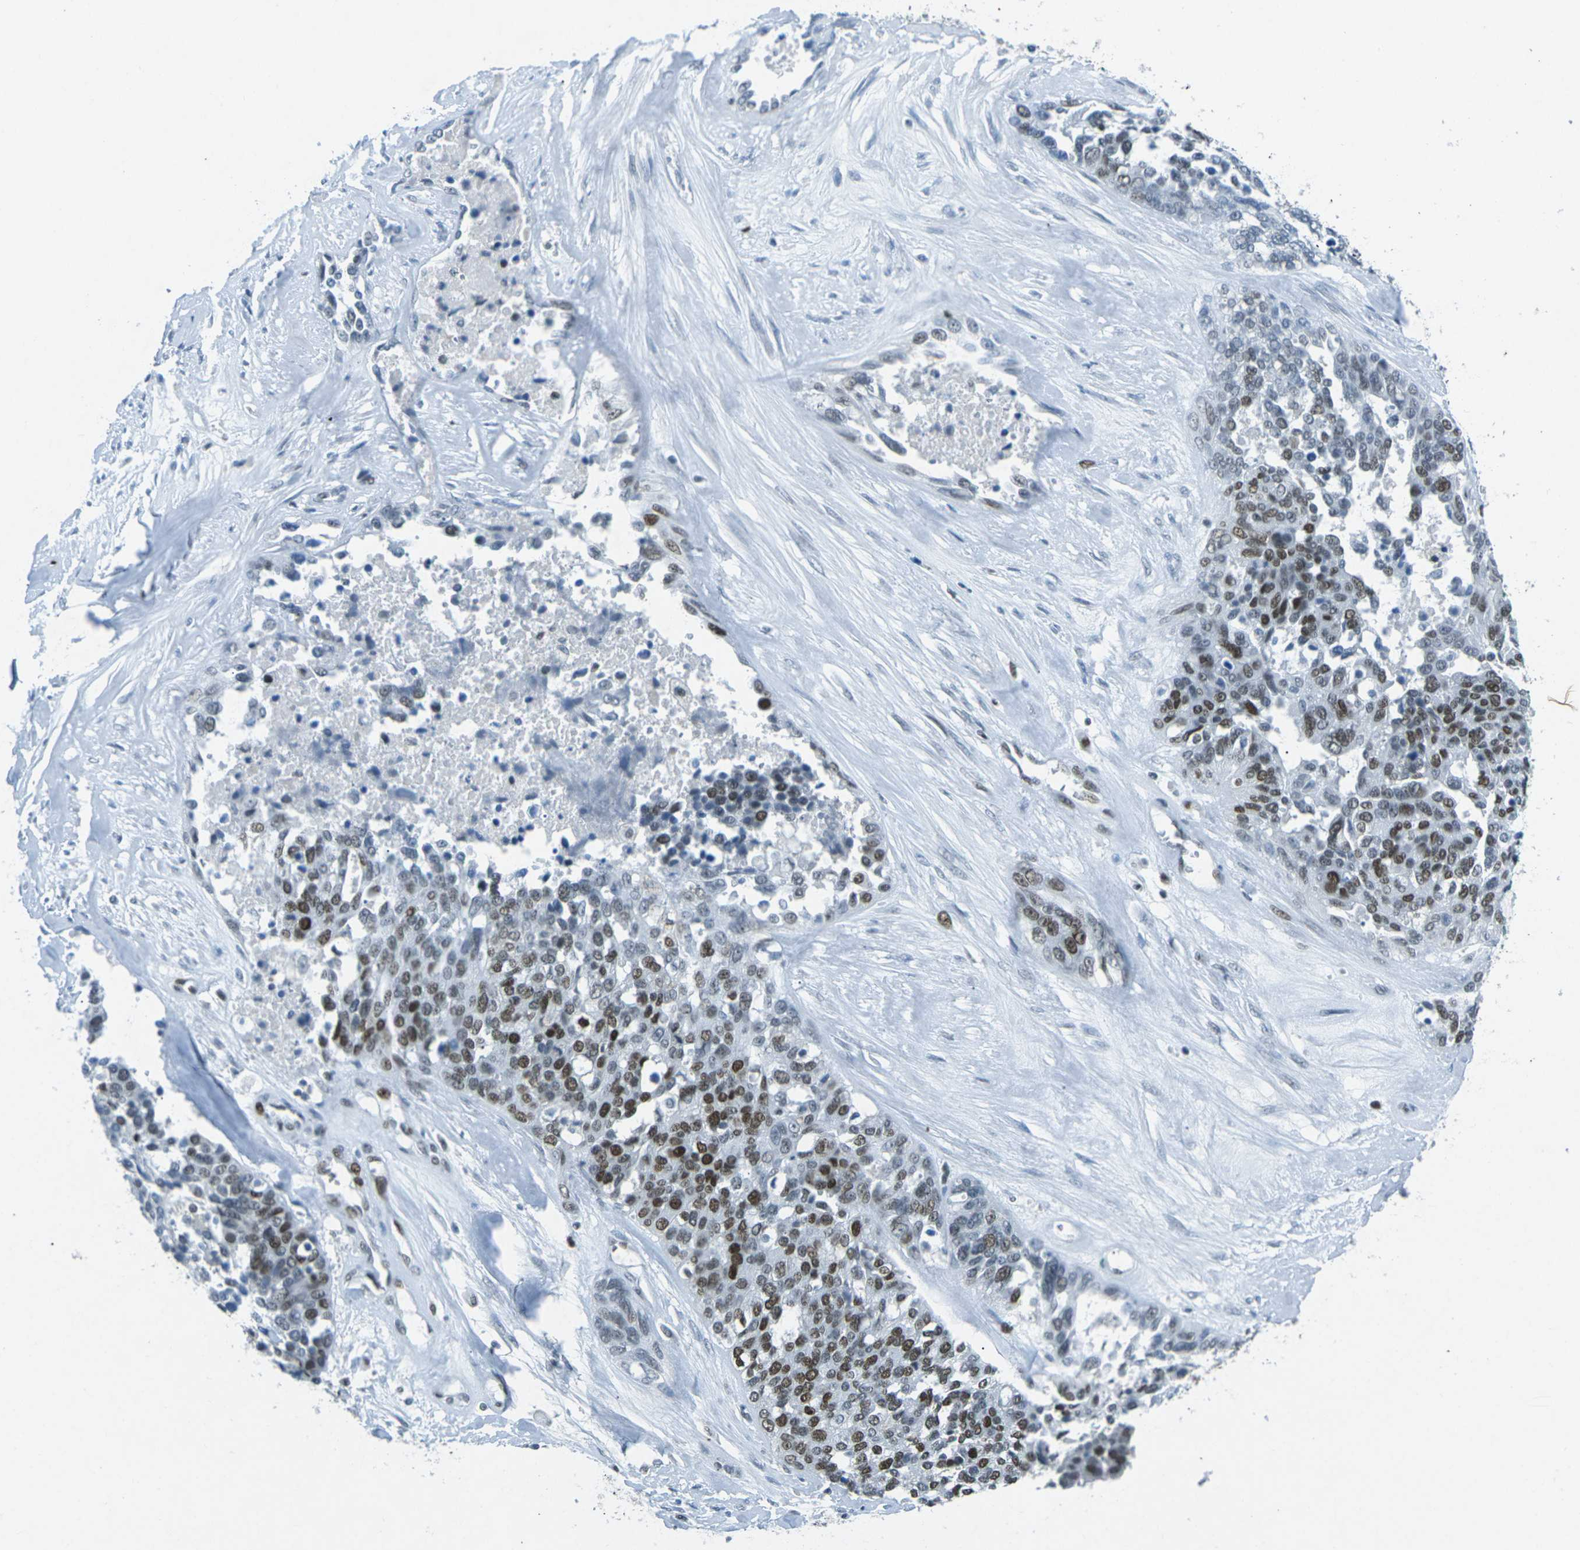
{"staining": {"intensity": "moderate", "quantity": ">75%", "location": "nuclear"}, "tissue": "ovarian cancer", "cell_type": "Tumor cells", "image_type": "cancer", "snomed": [{"axis": "morphology", "description": "Cystadenocarcinoma, serous, NOS"}, {"axis": "topography", "description": "Ovary"}], "caption": "A medium amount of moderate nuclear staining is seen in about >75% of tumor cells in serous cystadenocarcinoma (ovarian) tissue. (DAB IHC, brown staining for protein, blue staining for nuclei).", "gene": "RB1", "patient": {"sex": "female", "age": 44}}